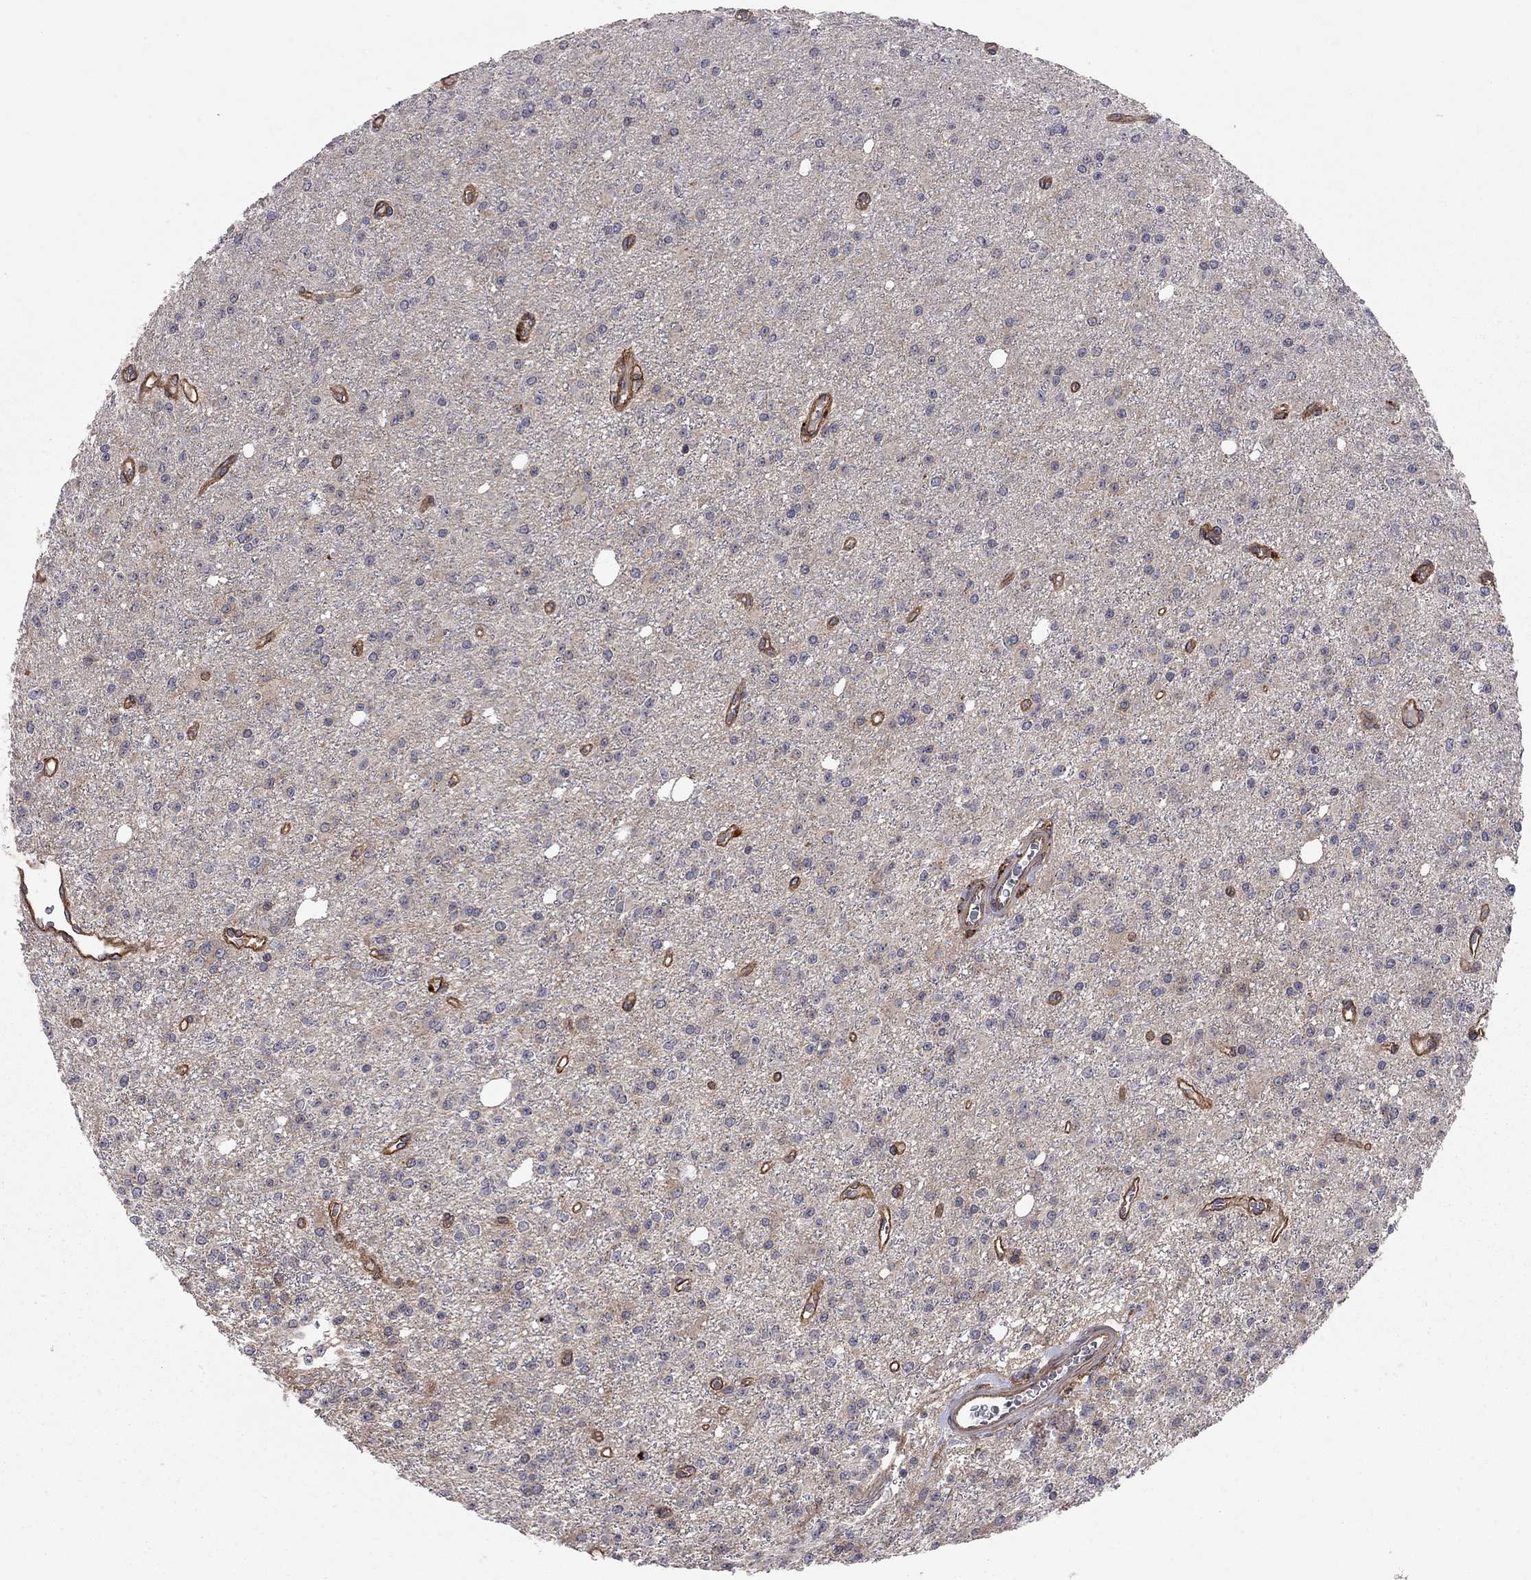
{"staining": {"intensity": "negative", "quantity": "none", "location": "none"}, "tissue": "glioma", "cell_type": "Tumor cells", "image_type": "cancer", "snomed": [{"axis": "morphology", "description": "Glioma, malignant, Low grade"}, {"axis": "topography", "description": "Brain"}], "caption": "IHC of human low-grade glioma (malignant) shows no expression in tumor cells. Nuclei are stained in blue.", "gene": "RASEF", "patient": {"sex": "female", "age": 45}}